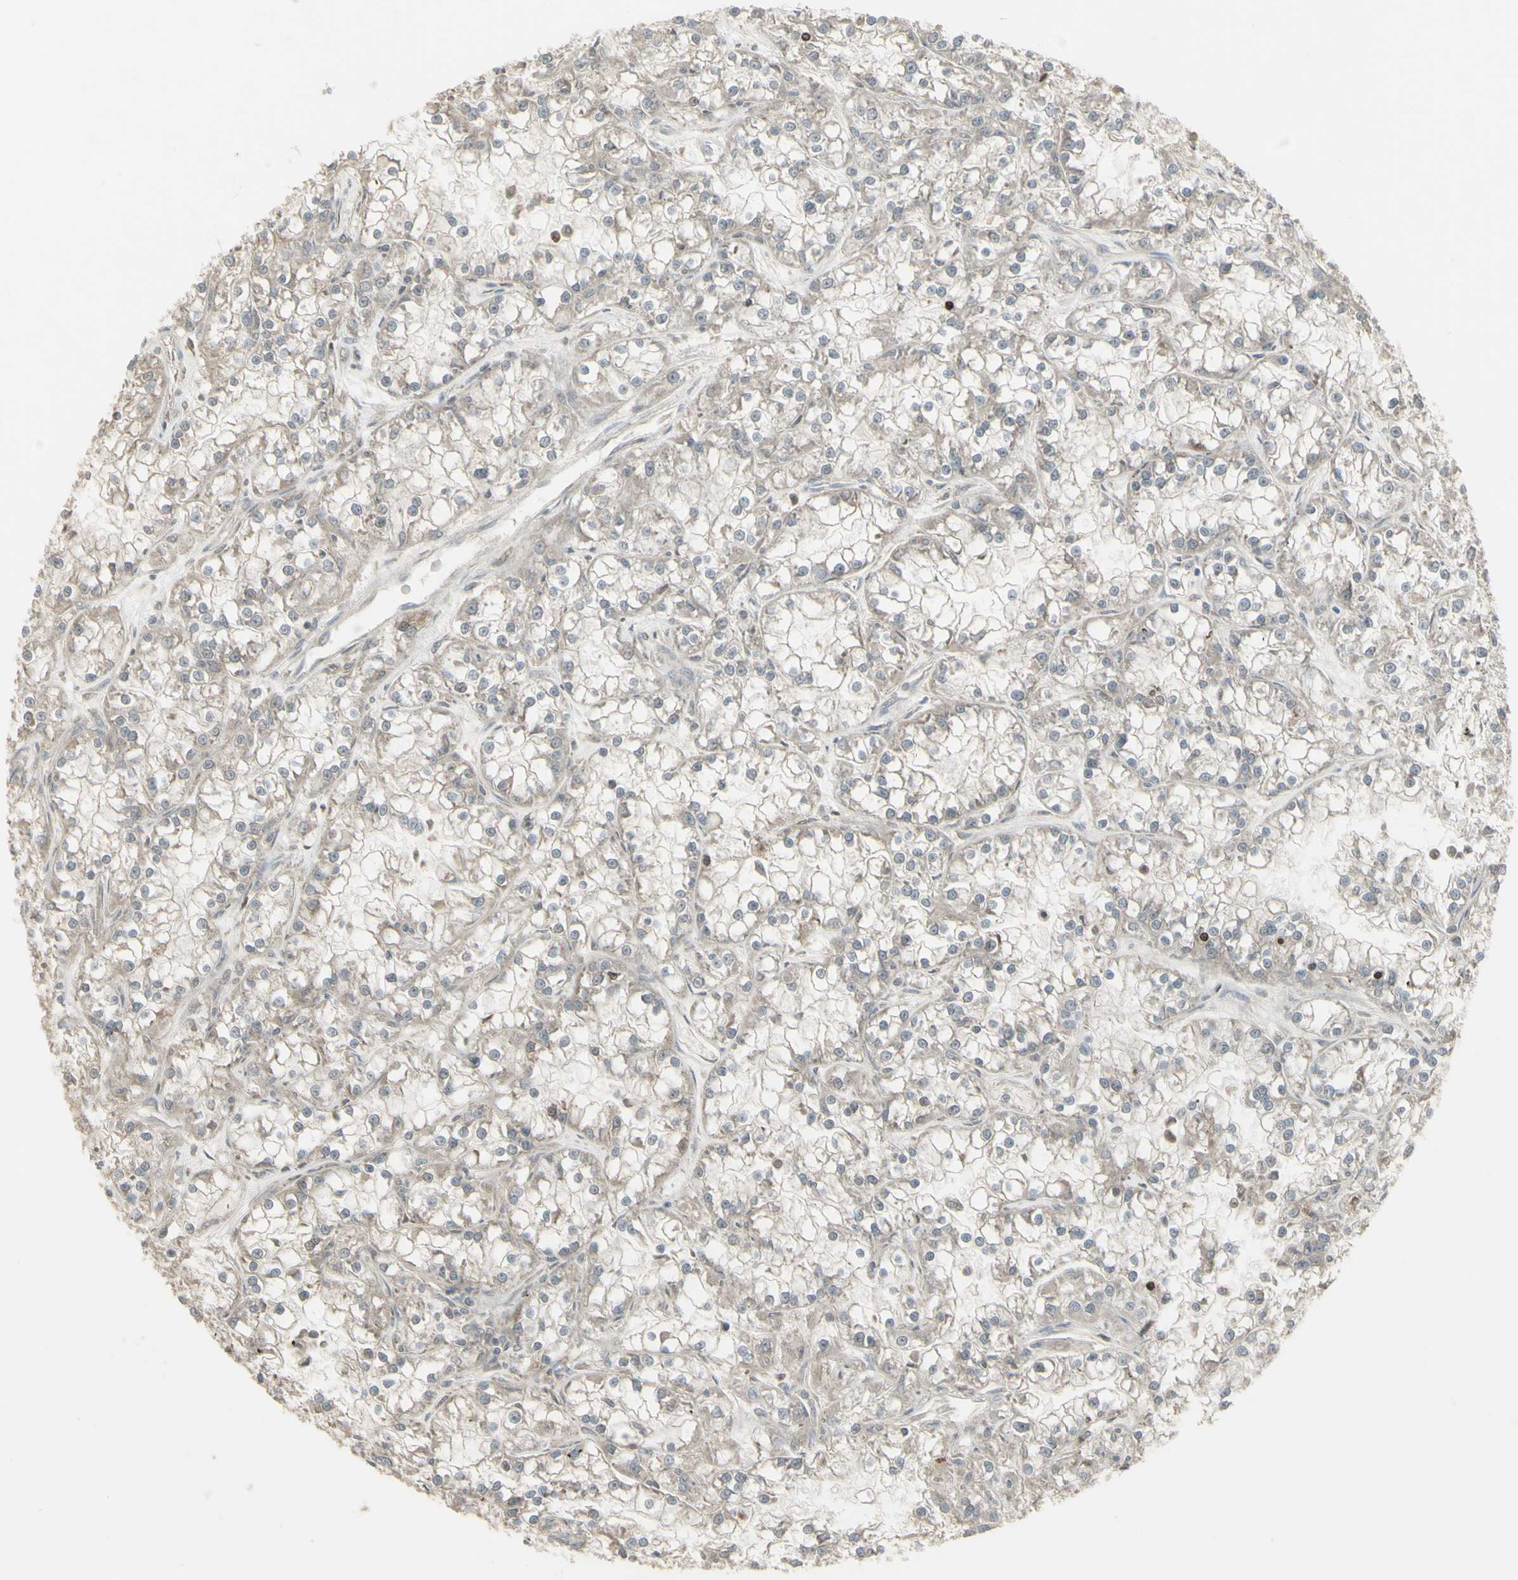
{"staining": {"intensity": "negative", "quantity": "none", "location": "none"}, "tissue": "renal cancer", "cell_type": "Tumor cells", "image_type": "cancer", "snomed": [{"axis": "morphology", "description": "Adenocarcinoma, NOS"}, {"axis": "topography", "description": "Kidney"}], "caption": "DAB immunohistochemical staining of renal cancer (adenocarcinoma) displays no significant staining in tumor cells.", "gene": "CSK", "patient": {"sex": "female", "age": 52}}